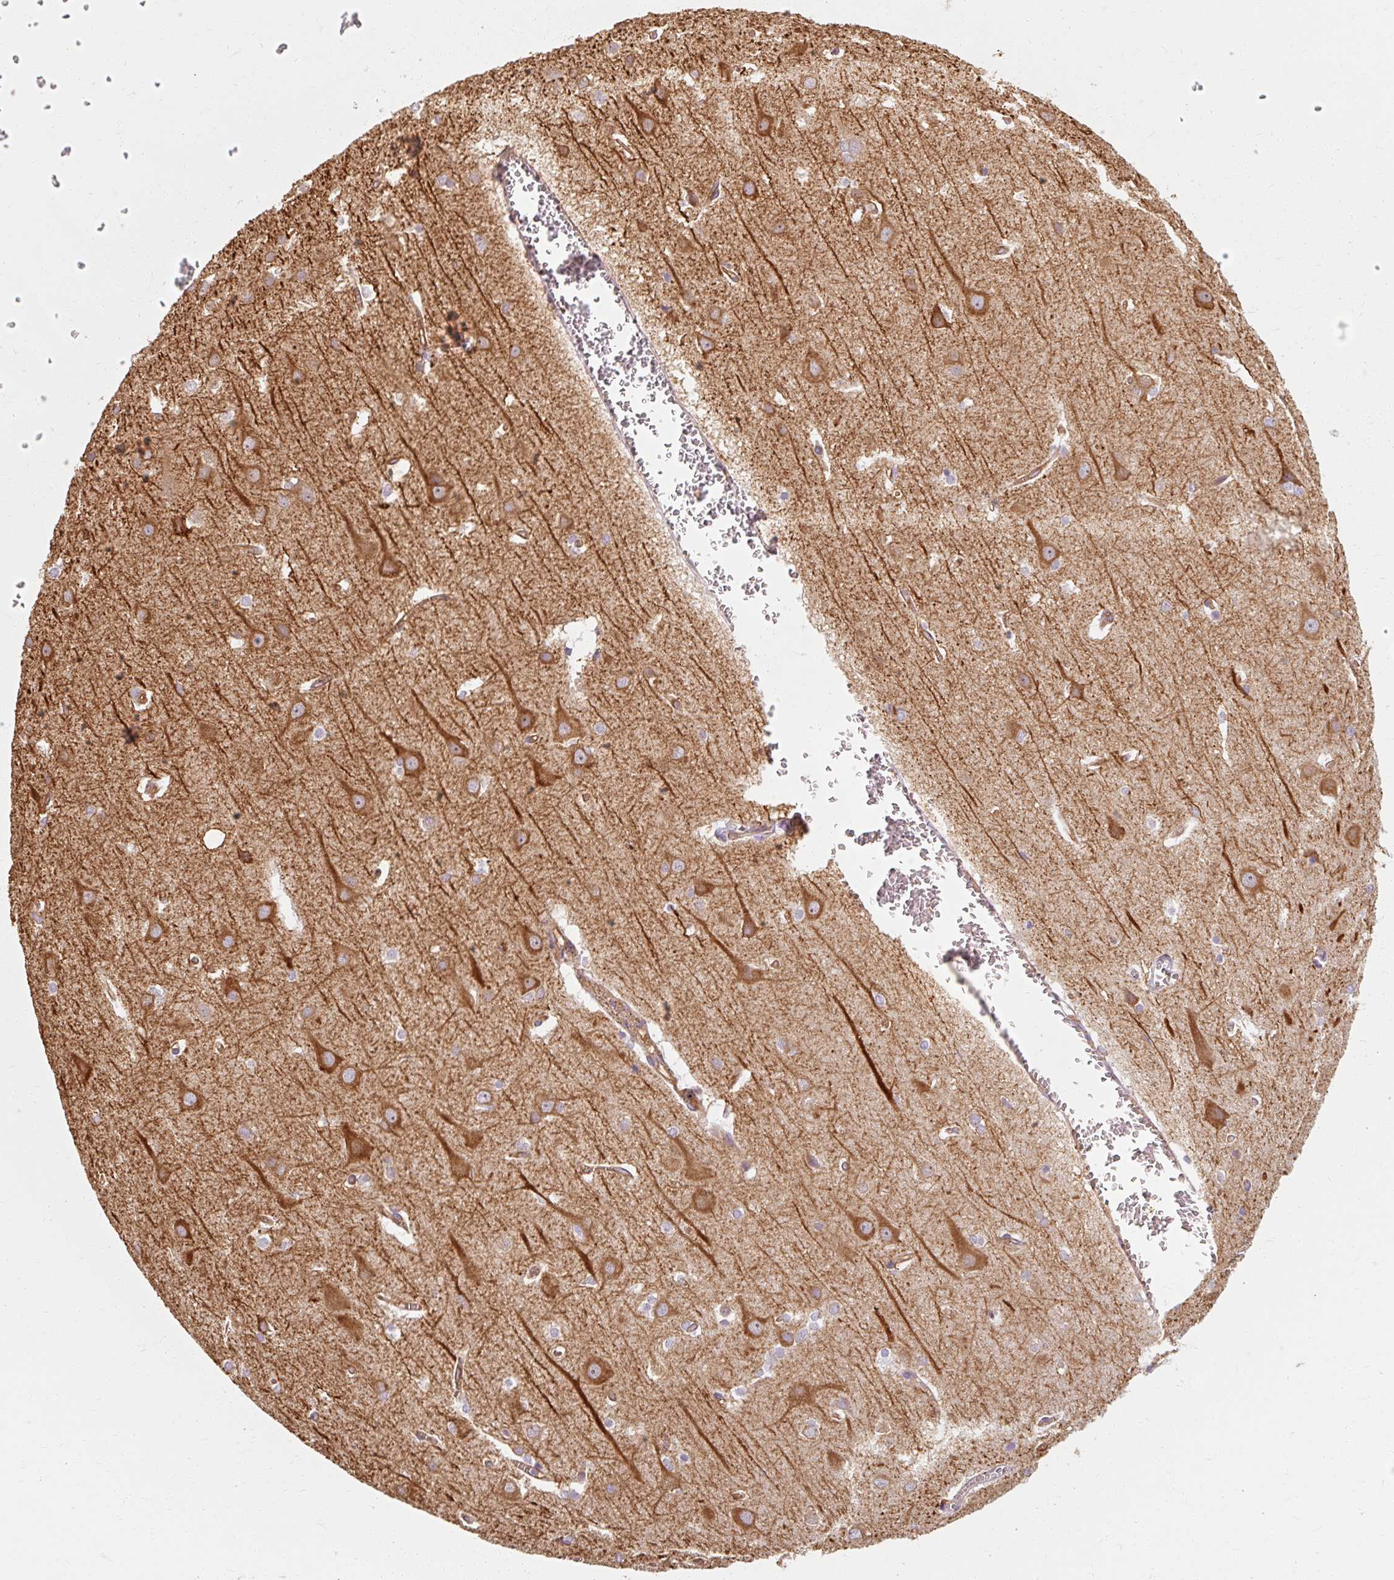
{"staining": {"intensity": "moderate", "quantity": ">75%", "location": "cytoplasmic/membranous"}, "tissue": "cerebral cortex", "cell_type": "Endothelial cells", "image_type": "normal", "snomed": [{"axis": "morphology", "description": "Normal tissue, NOS"}, {"axis": "topography", "description": "Cerebral cortex"}], "caption": "This photomicrograph shows normal cerebral cortex stained with IHC to label a protein in brown. The cytoplasmic/membranous of endothelial cells show moderate positivity for the protein. Nuclei are counter-stained blue.", "gene": "TBC1D4", "patient": {"sex": "male", "age": 37}}